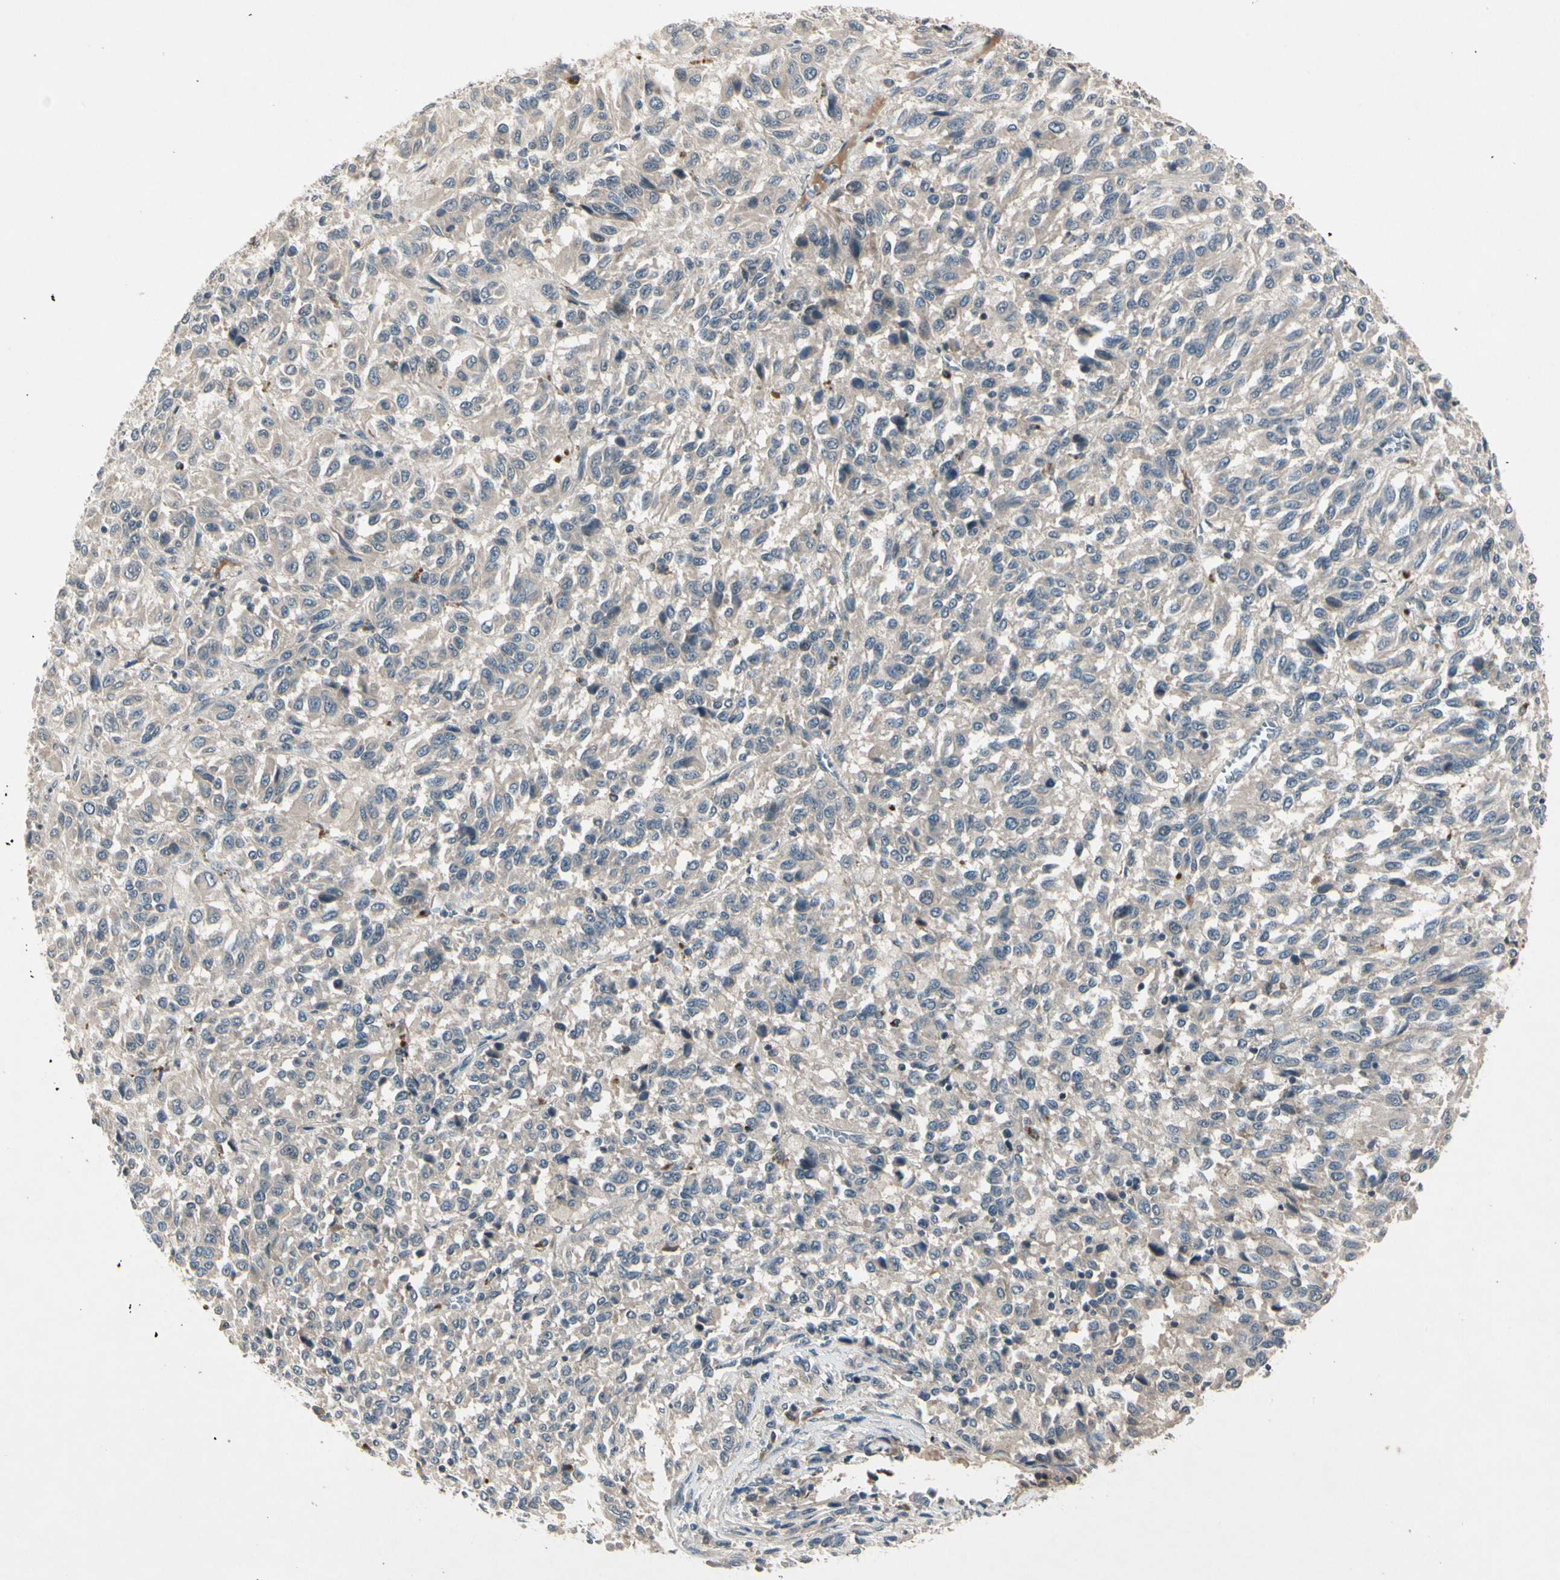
{"staining": {"intensity": "weak", "quantity": "25%-75%", "location": "cytoplasmic/membranous"}, "tissue": "melanoma", "cell_type": "Tumor cells", "image_type": "cancer", "snomed": [{"axis": "morphology", "description": "Malignant melanoma, Metastatic site"}, {"axis": "topography", "description": "Lung"}], "caption": "Tumor cells exhibit low levels of weak cytoplasmic/membranous staining in about 25%-75% of cells in human malignant melanoma (metastatic site).", "gene": "CCL4", "patient": {"sex": "male", "age": 64}}